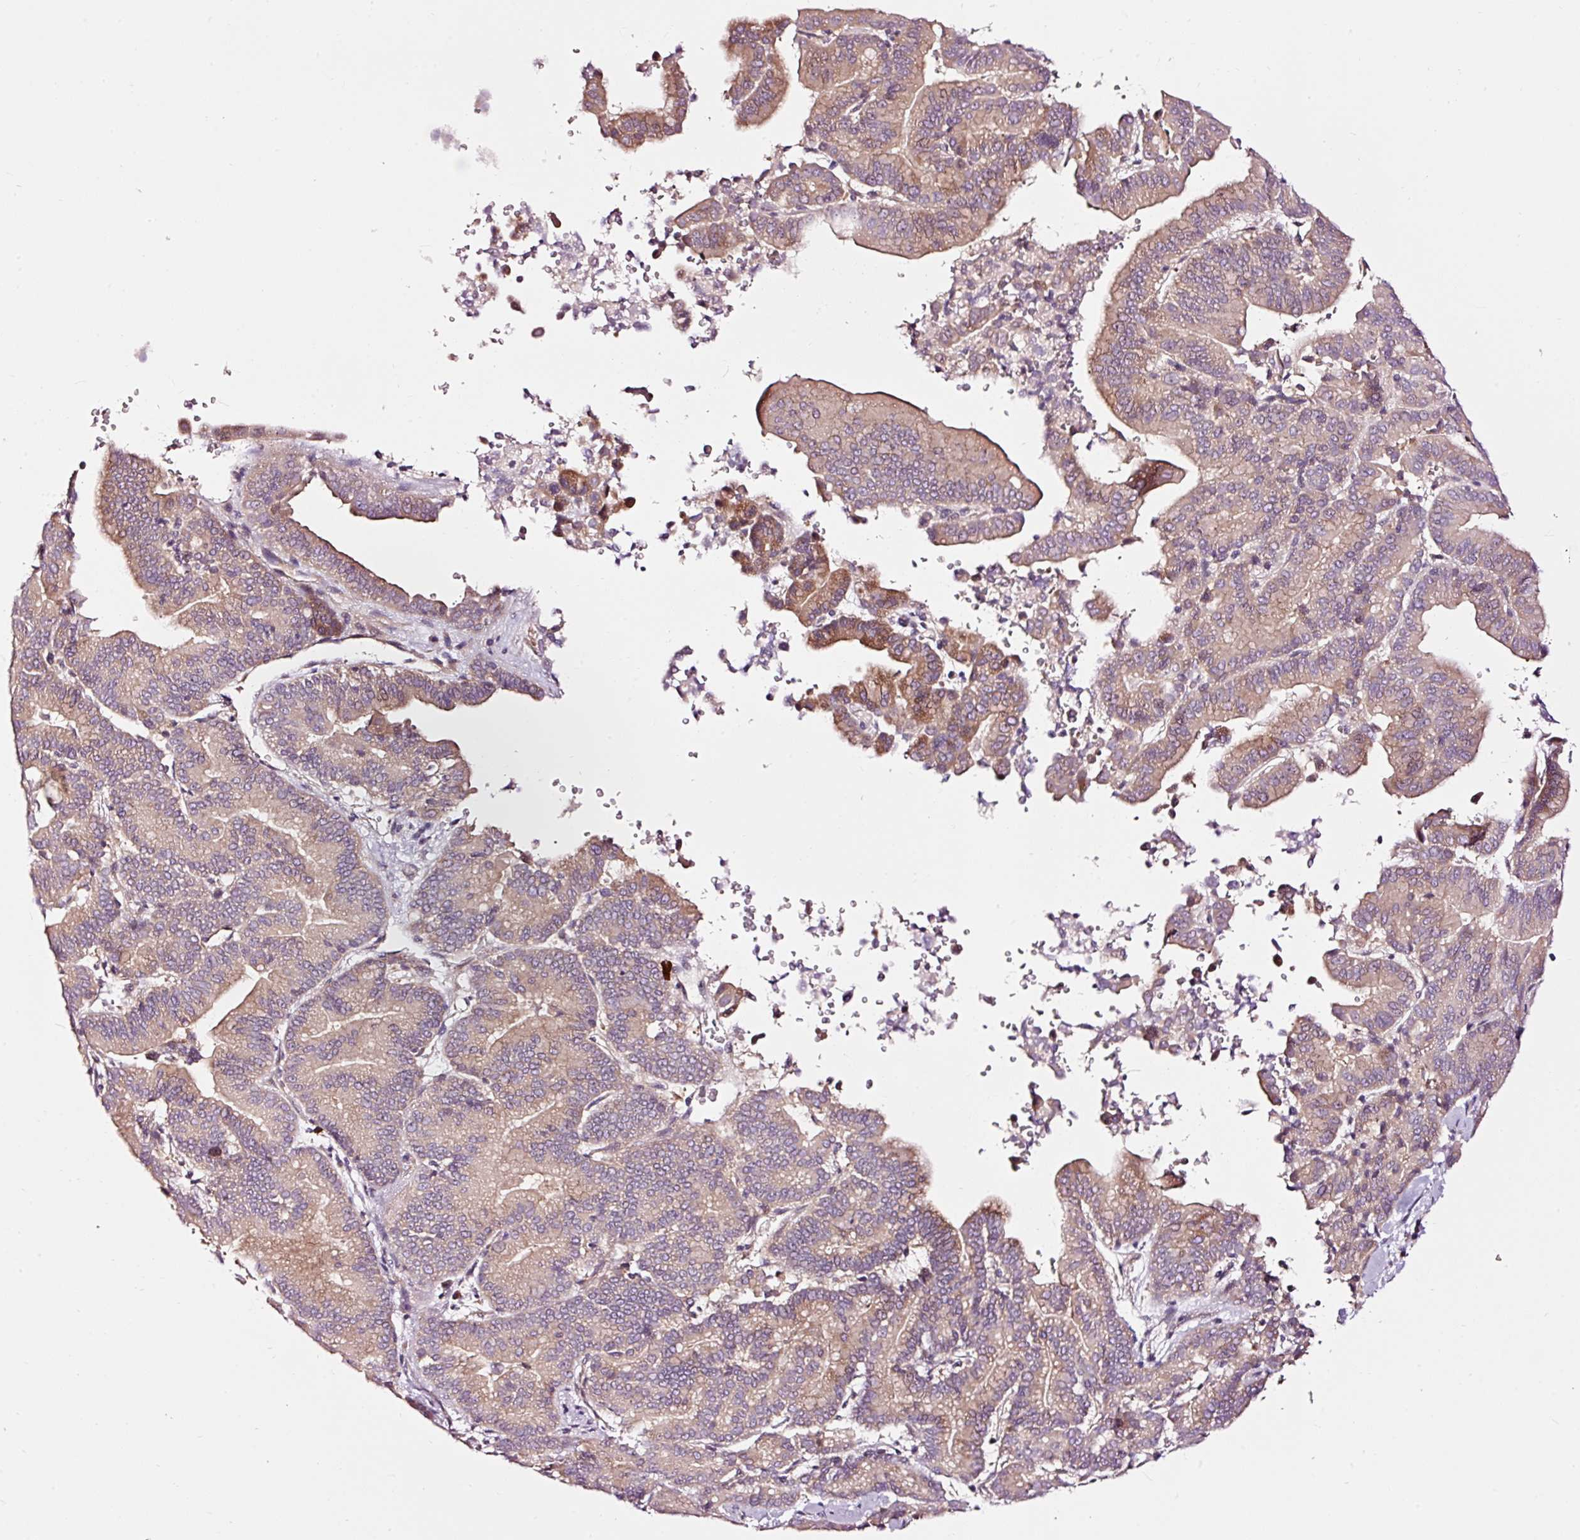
{"staining": {"intensity": "weak", "quantity": ">75%", "location": "cytoplasmic/membranous"}, "tissue": "liver cancer", "cell_type": "Tumor cells", "image_type": "cancer", "snomed": [{"axis": "morphology", "description": "Cholangiocarcinoma"}, {"axis": "topography", "description": "Liver"}], "caption": "Tumor cells show low levels of weak cytoplasmic/membranous positivity in about >75% of cells in human liver cholangiocarcinoma.", "gene": "UTP14A", "patient": {"sex": "female", "age": 75}}